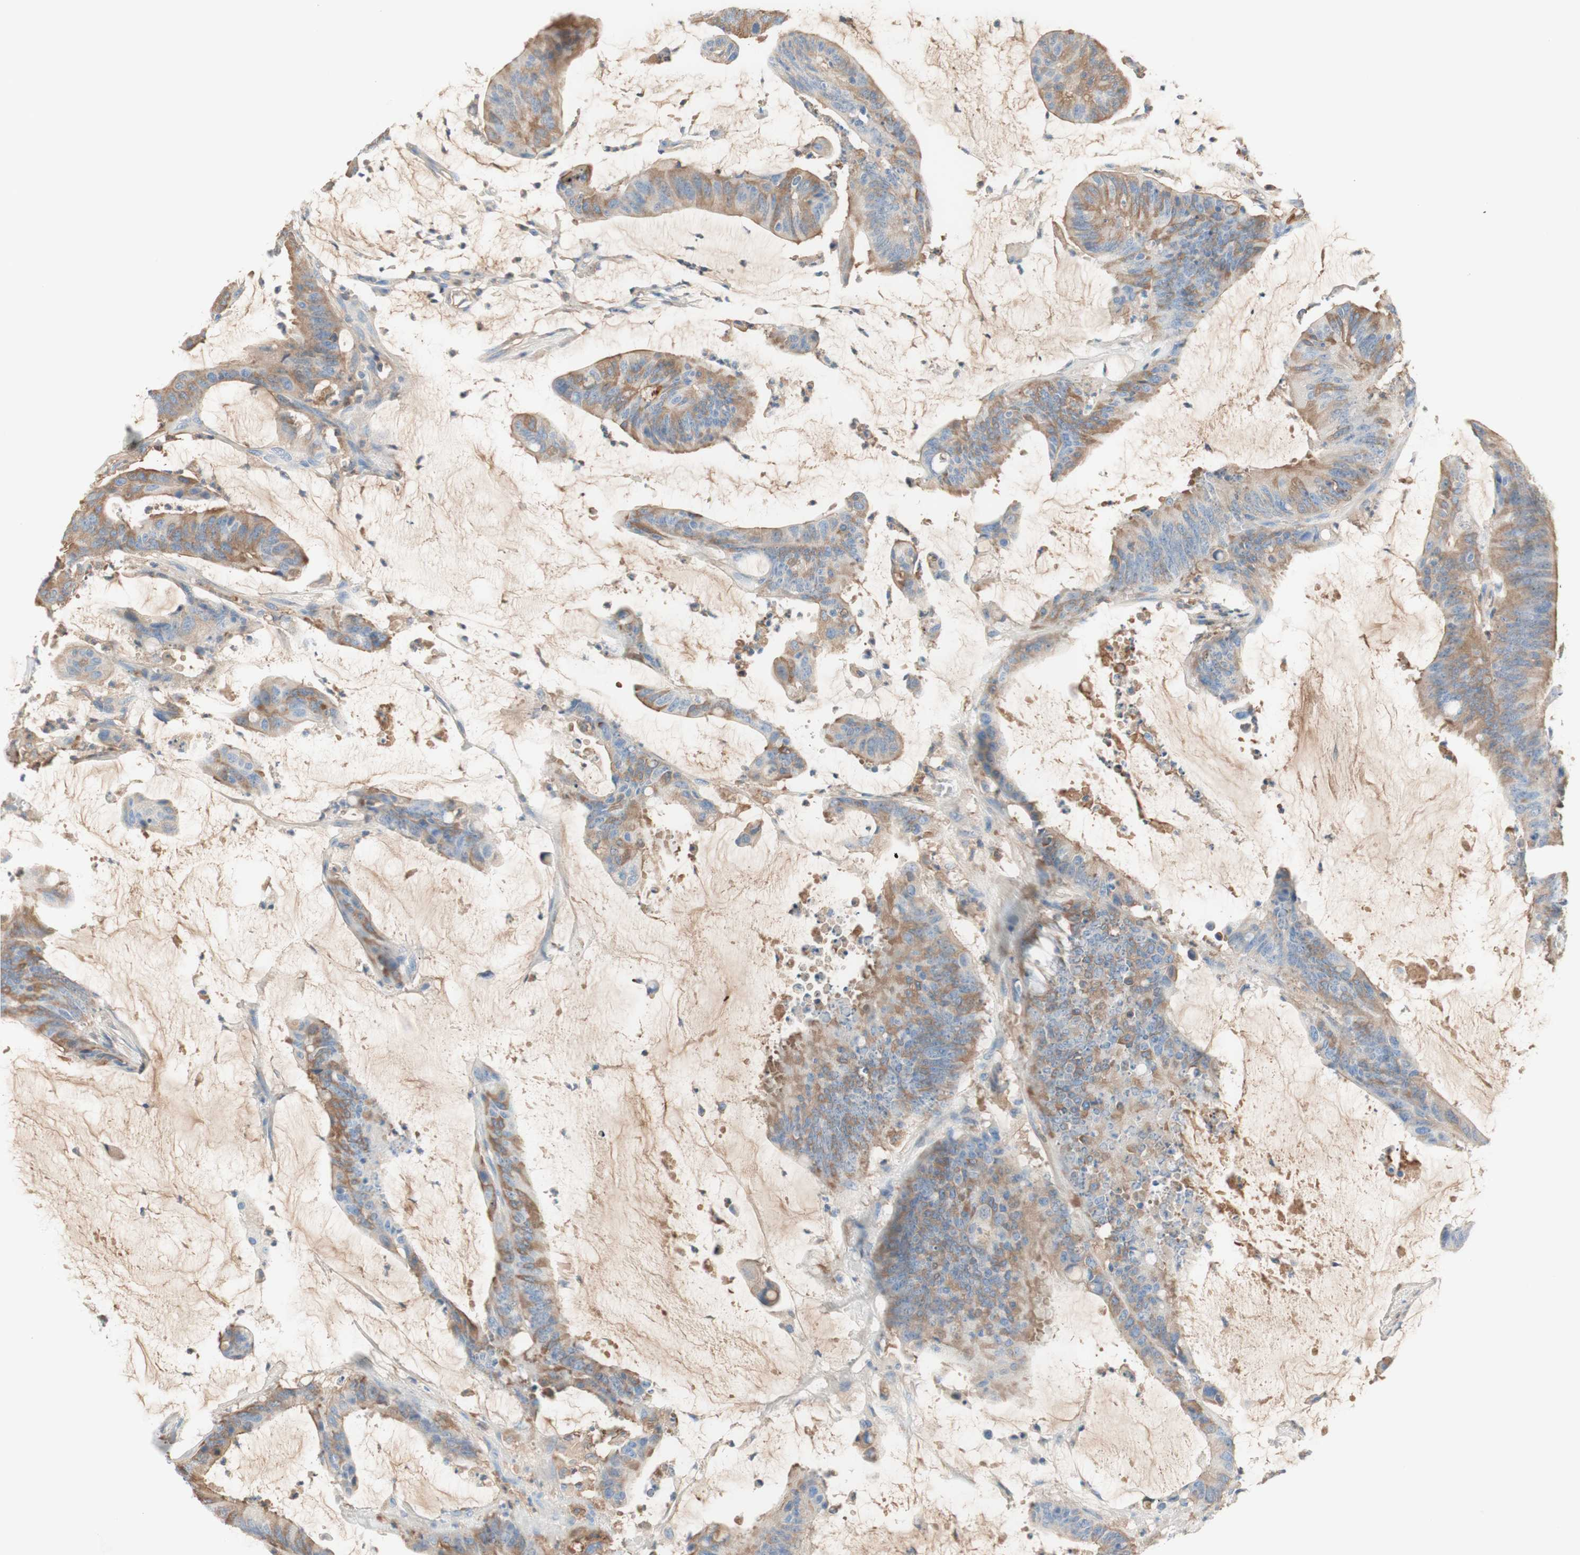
{"staining": {"intensity": "moderate", "quantity": "25%-75%", "location": "cytoplasmic/membranous"}, "tissue": "colorectal cancer", "cell_type": "Tumor cells", "image_type": "cancer", "snomed": [{"axis": "morphology", "description": "Adenocarcinoma, NOS"}, {"axis": "topography", "description": "Rectum"}], "caption": "This is an image of immunohistochemistry (IHC) staining of adenocarcinoma (colorectal), which shows moderate positivity in the cytoplasmic/membranous of tumor cells.", "gene": "KNG1", "patient": {"sex": "female", "age": 66}}